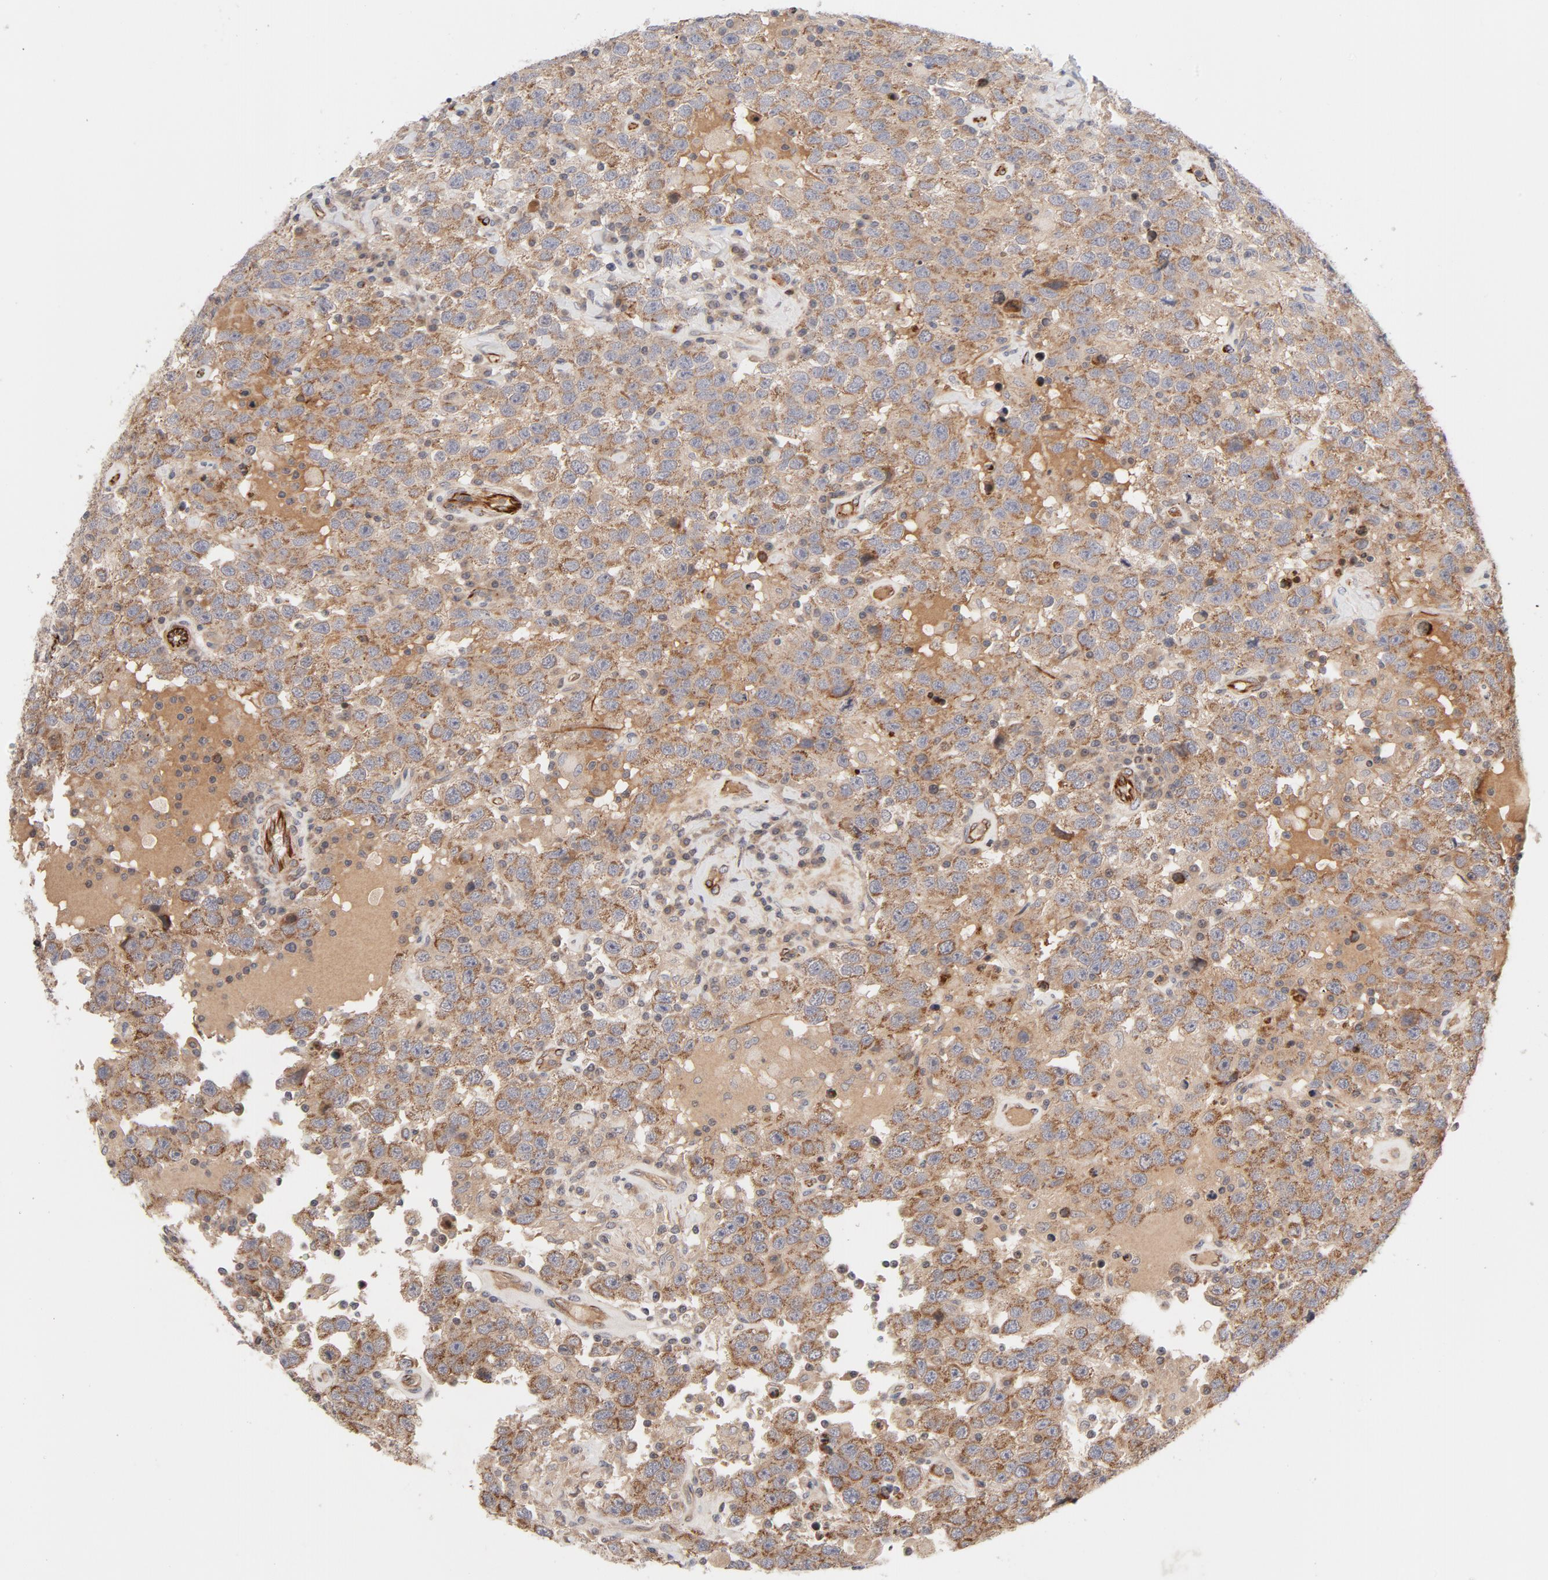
{"staining": {"intensity": "moderate", "quantity": ">75%", "location": "cytoplasmic/membranous"}, "tissue": "testis cancer", "cell_type": "Tumor cells", "image_type": "cancer", "snomed": [{"axis": "morphology", "description": "Seminoma, NOS"}, {"axis": "topography", "description": "Testis"}], "caption": "This is a micrograph of immunohistochemistry staining of testis cancer, which shows moderate positivity in the cytoplasmic/membranous of tumor cells.", "gene": "DNAAF2", "patient": {"sex": "male", "age": 41}}